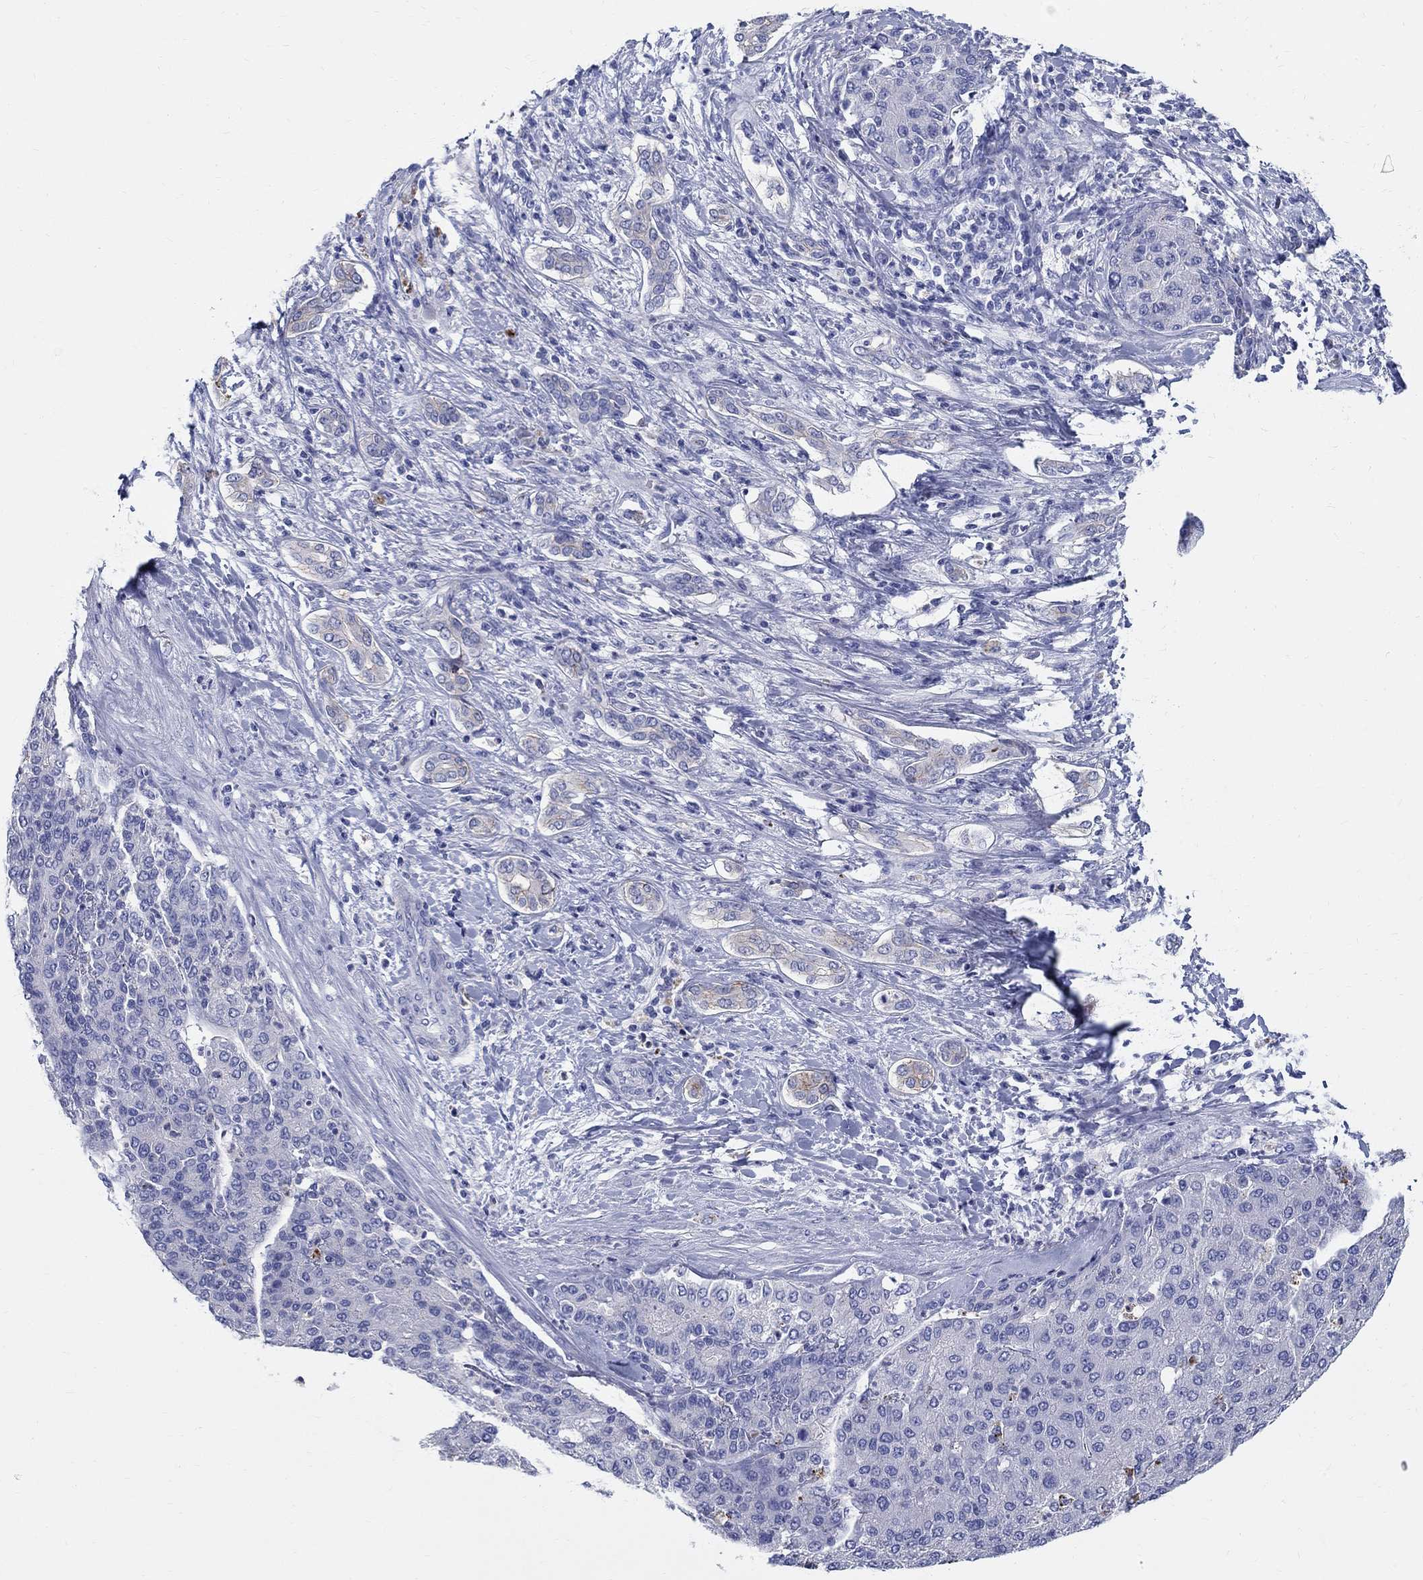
{"staining": {"intensity": "weak", "quantity": "<25%", "location": "cytoplasmic/membranous"}, "tissue": "liver cancer", "cell_type": "Tumor cells", "image_type": "cancer", "snomed": [{"axis": "morphology", "description": "Carcinoma, Hepatocellular, NOS"}, {"axis": "topography", "description": "Liver"}], "caption": "Human hepatocellular carcinoma (liver) stained for a protein using IHC exhibits no staining in tumor cells.", "gene": "SOX2", "patient": {"sex": "male", "age": 65}}